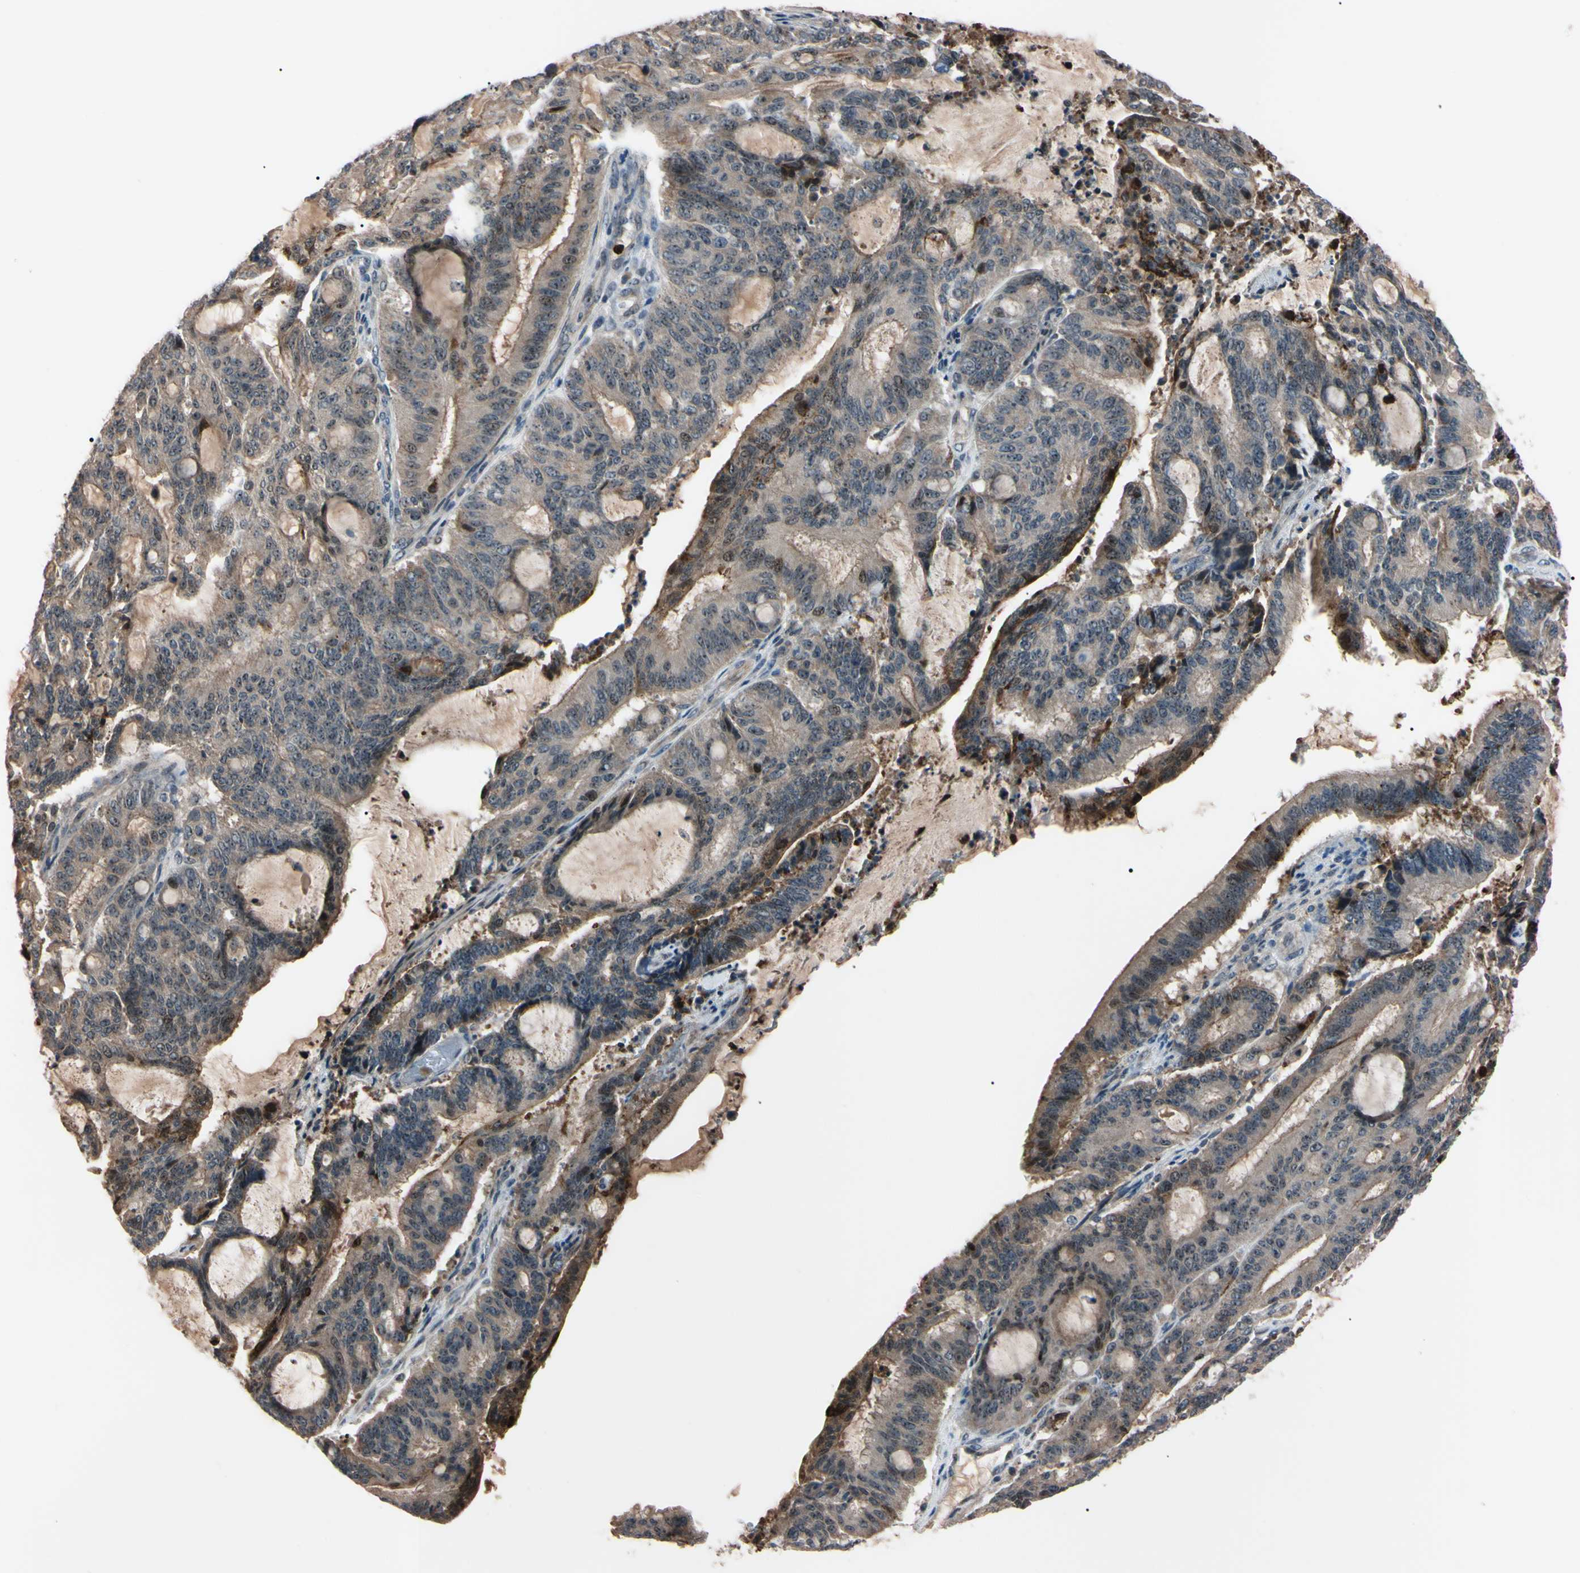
{"staining": {"intensity": "strong", "quantity": "<25%", "location": "cytoplasmic/membranous,nuclear"}, "tissue": "liver cancer", "cell_type": "Tumor cells", "image_type": "cancer", "snomed": [{"axis": "morphology", "description": "Cholangiocarcinoma"}, {"axis": "topography", "description": "Liver"}], "caption": "Strong cytoplasmic/membranous and nuclear positivity is identified in approximately <25% of tumor cells in cholangiocarcinoma (liver).", "gene": "TRAF5", "patient": {"sex": "female", "age": 73}}